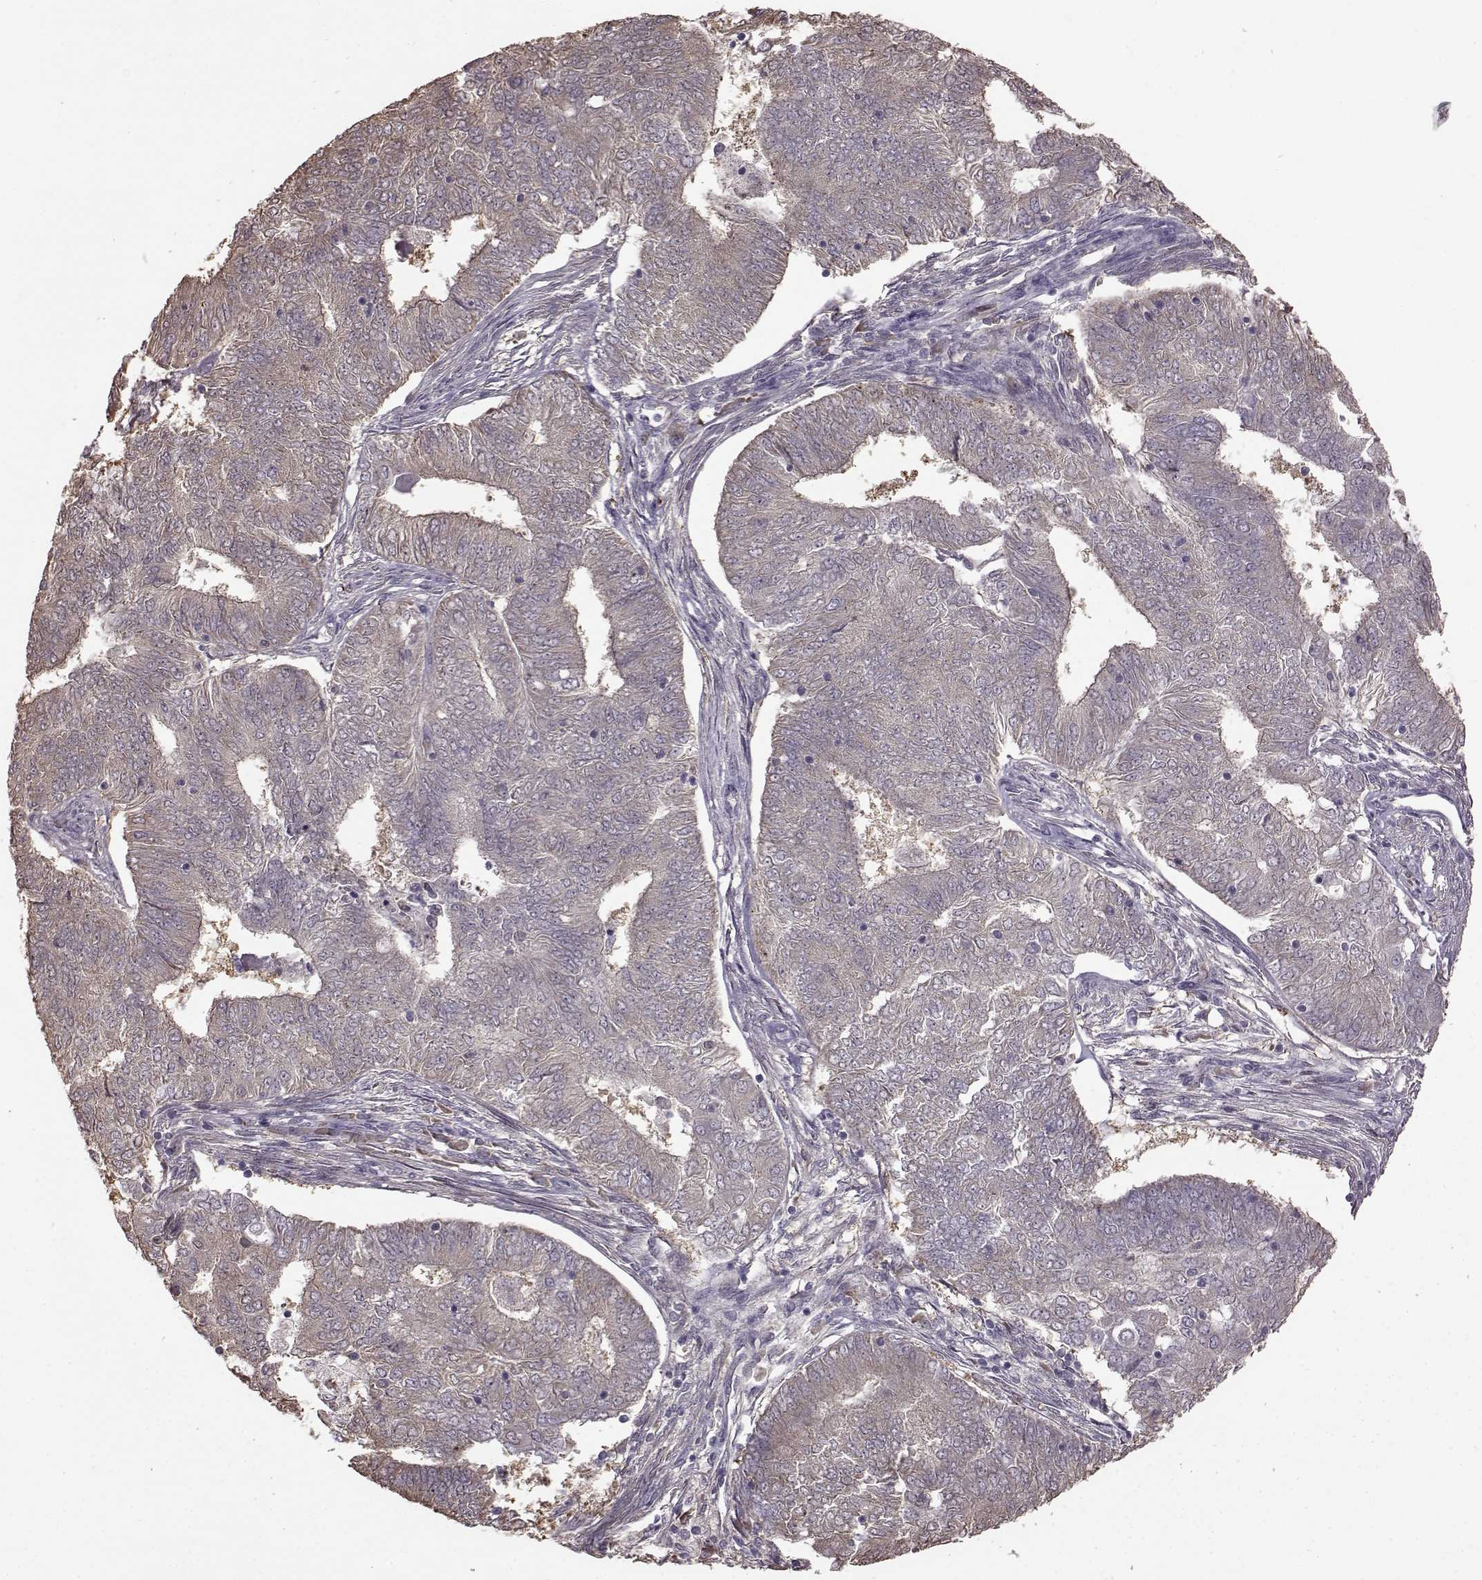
{"staining": {"intensity": "weak", "quantity": "<25%", "location": "cytoplasmic/membranous"}, "tissue": "endometrial cancer", "cell_type": "Tumor cells", "image_type": "cancer", "snomed": [{"axis": "morphology", "description": "Adenocarcinoma, NOS"}, {"axis": "topography", "description": "Endometrium"}], "caption": "Immunohistochemistry image of endometrial adenocarcinoma stained for a protein (brown), which demonstrates no positivity in tumor cells.", "gene": "NME1-NME2", "patient": {"sex": "female", "age": 62}}